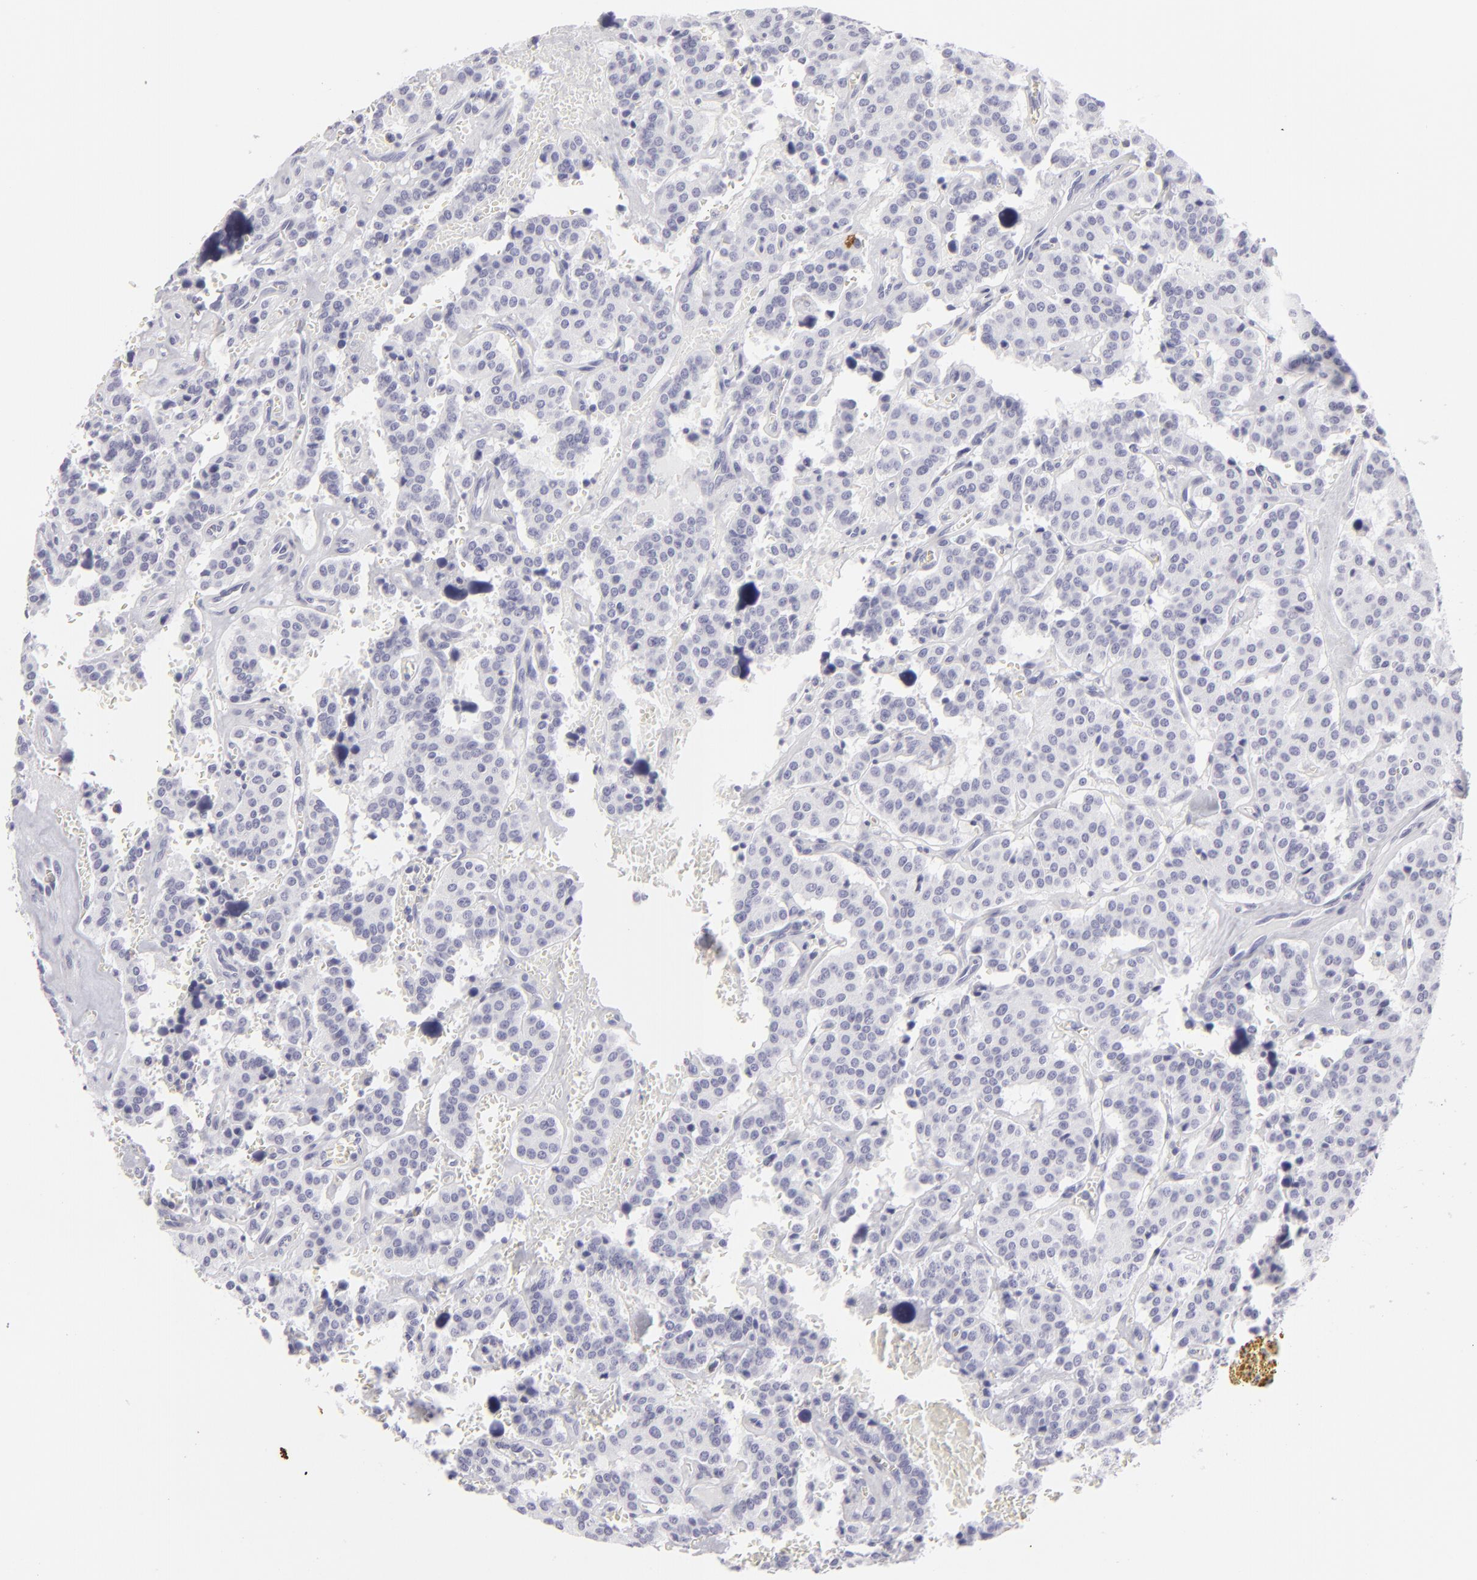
{"staining": {"intensity": "negative", "quantity": "none", "location": "none"}, "tissue": "carcinoid", "cell_type": "Tumor cells", "image_type": "cancer", "snomed": [{"axis": "morphology", "description": "Carcinoid, malignant, NOS"}, {"axis": "topography", "description": "Bronchus"}], "caption": "Malignant carcinoid stained for a protein using IHC demonstrates no positivity tumor cells.", "gene": "KRT1", "patient": {"sex": "male", "age": 55}}